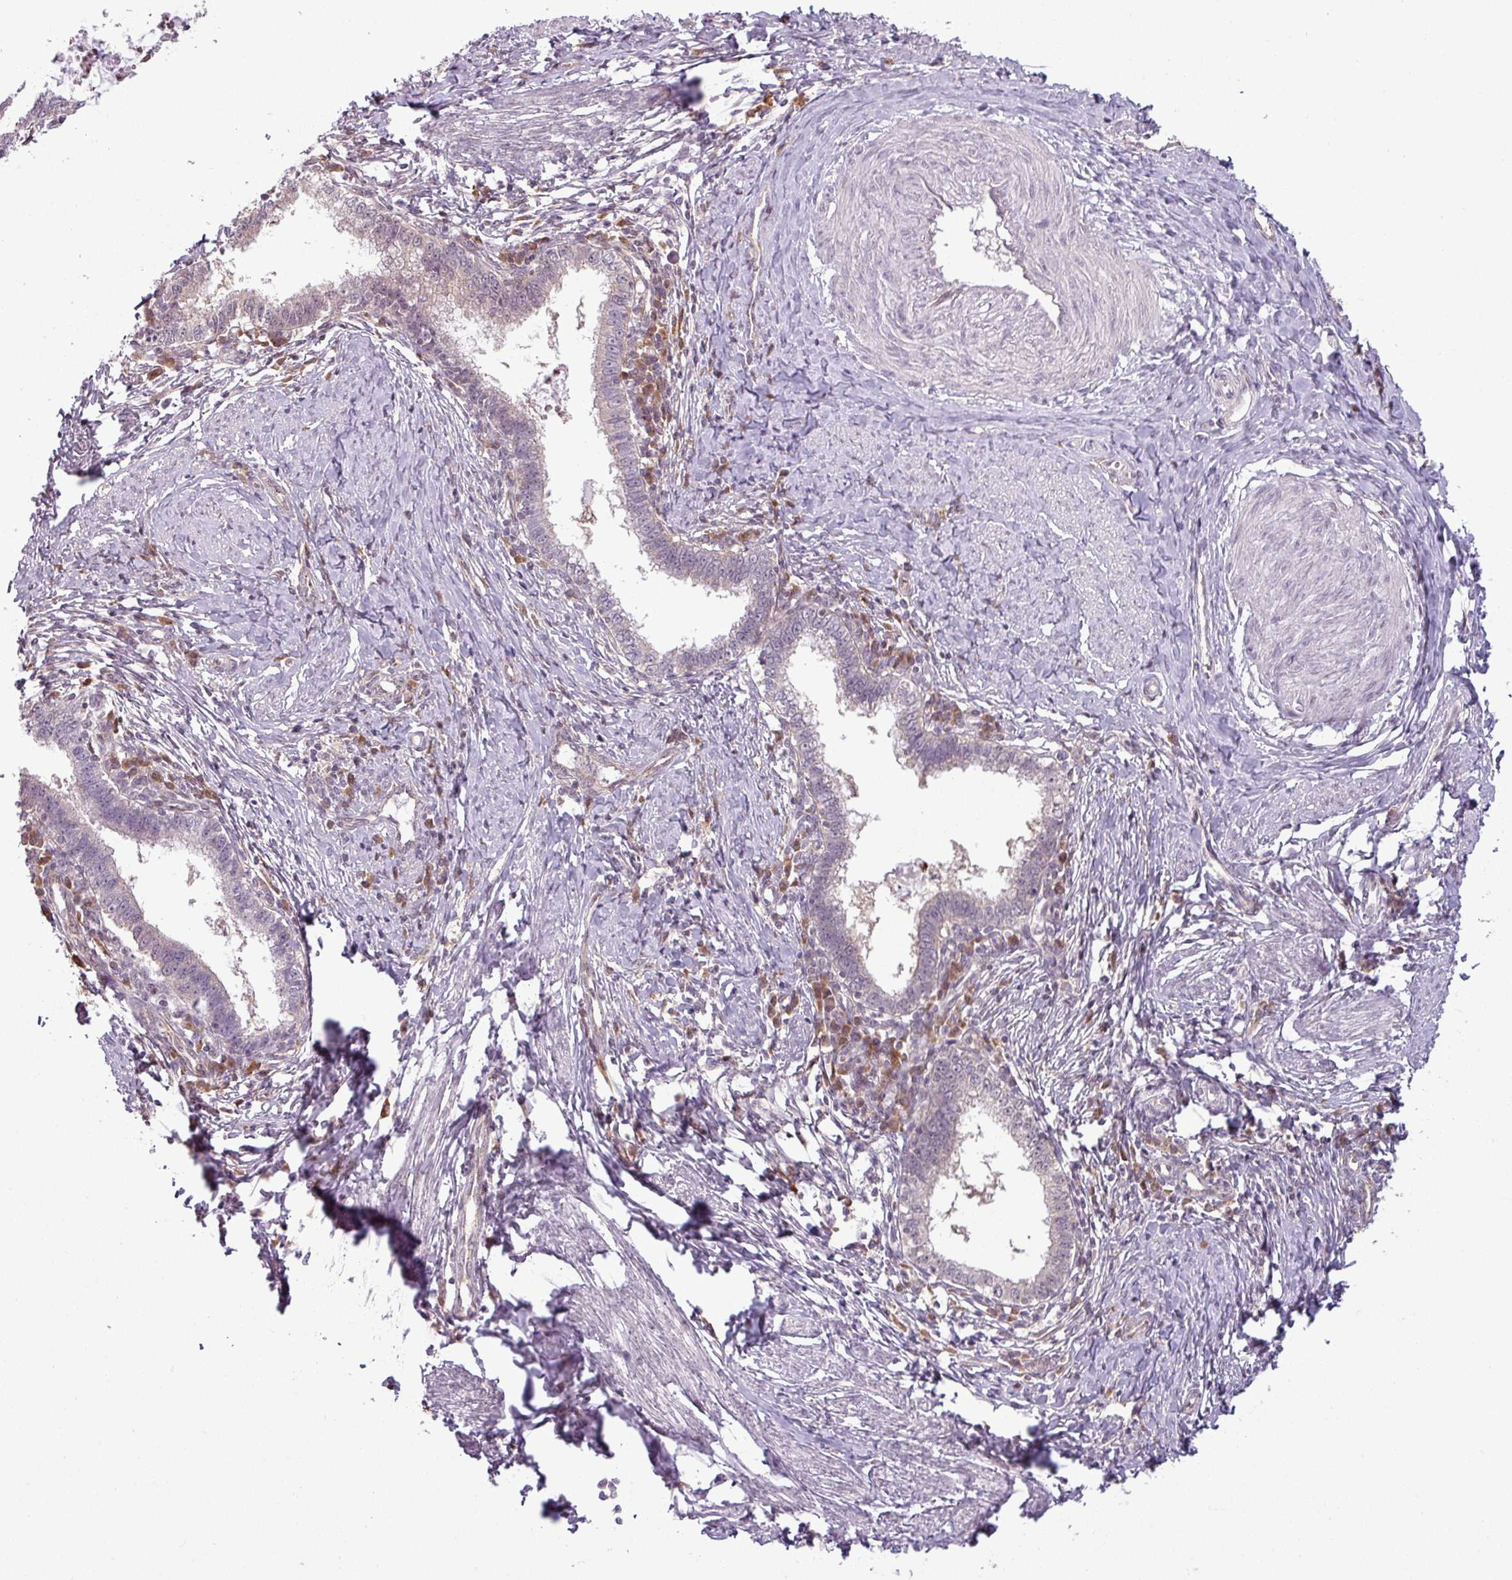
{"staining": {"intensity": "negative", "quantity": "none", "location": "none"}, "tissue": "cervical cancer", "cell_type": "Tumor cells", "image_type": "cancer", "snomed": [{"axis": "morphology", "description": "Adenocarcinoma, NOS"}, {"axis": "topography", "description": "Cervix"}], "caption": "This is a photomicrograph of immunohistochemistry (IHC) staining of cervical adenocarcinoma, which shows no positivity in tumor cells.", "gene": "CCDC144A", "patient": {"sex": "female", "age": 36}}